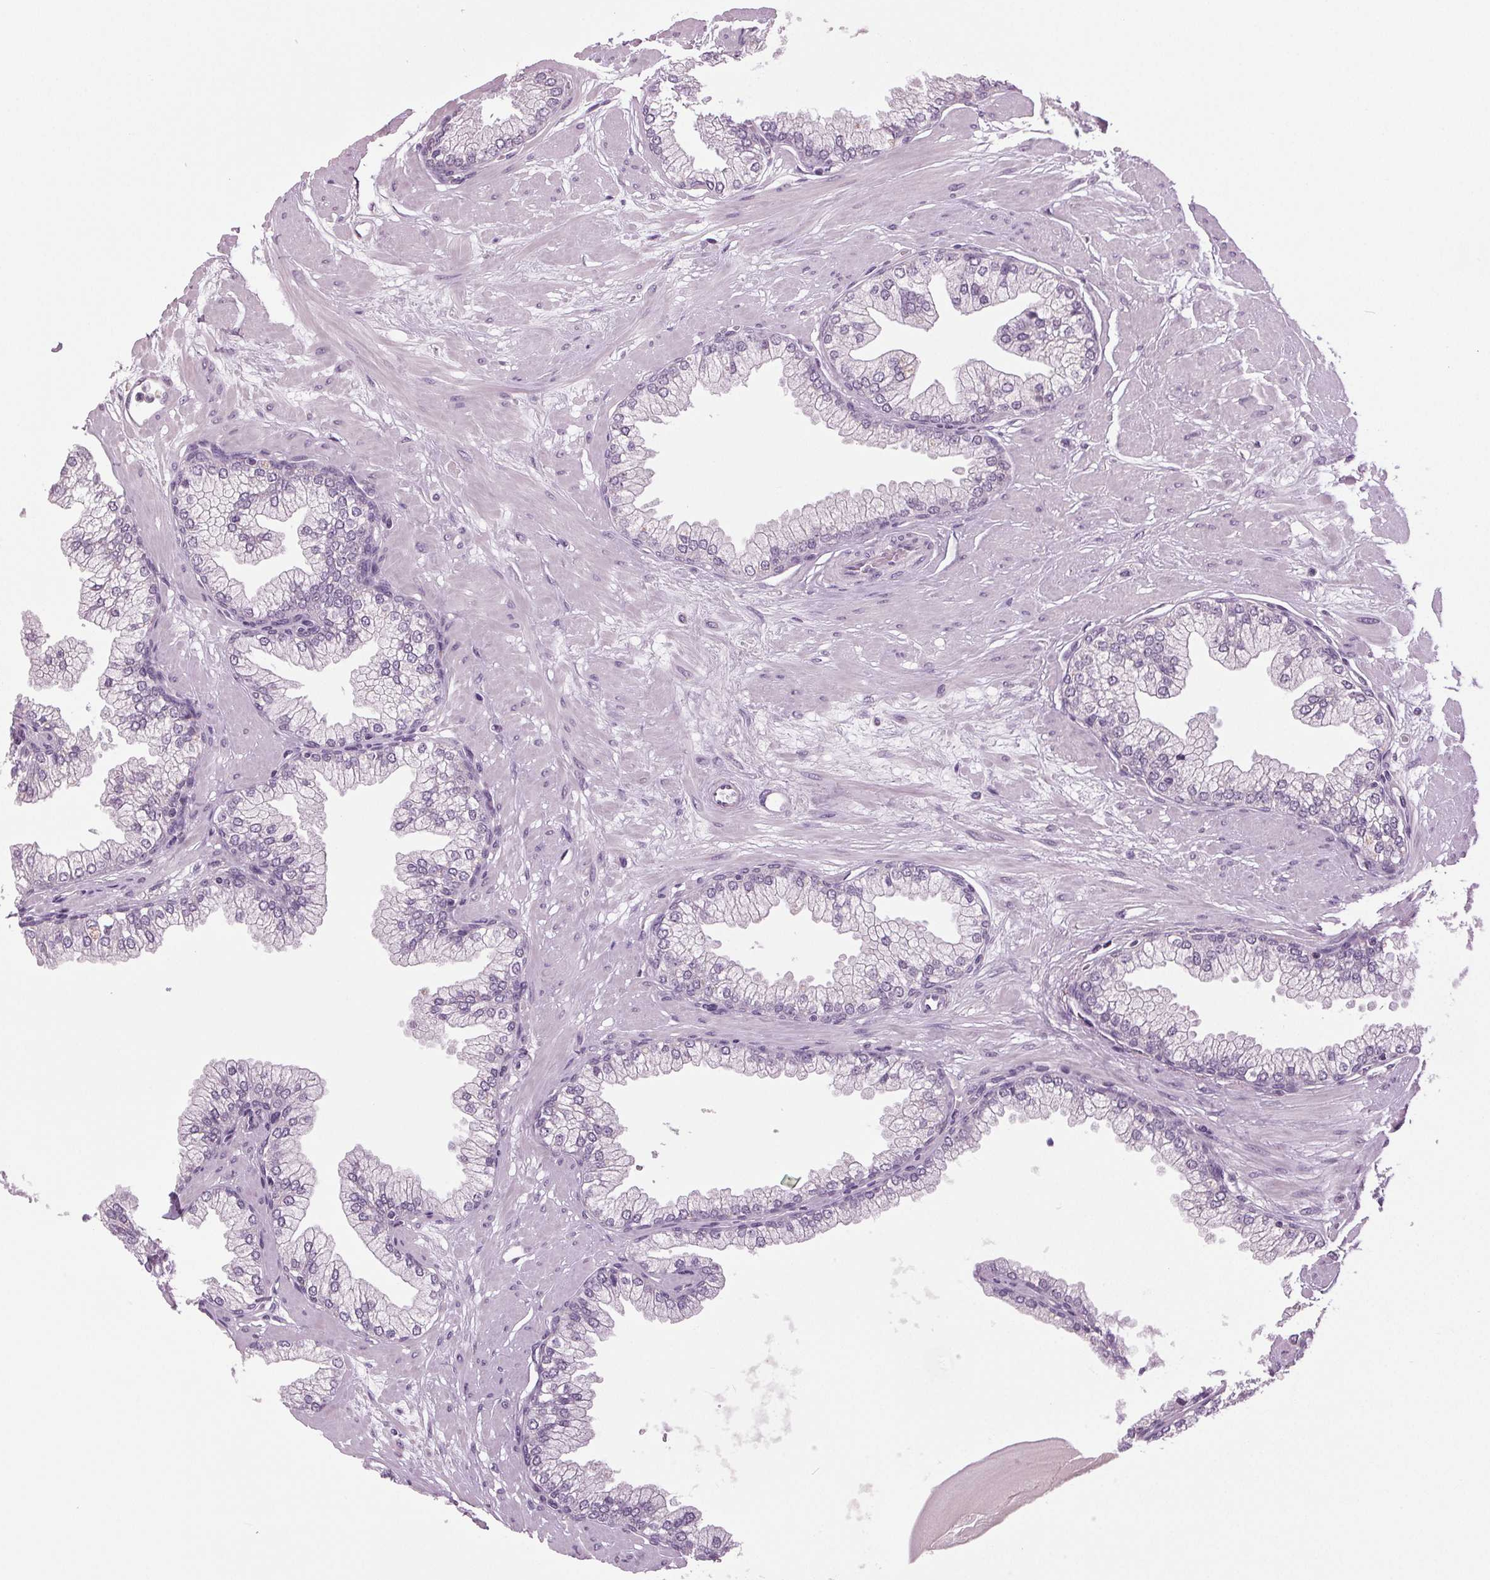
{"staining": {"intensity": "negative", "quantity": "none", "location": "none"}, "tissue": "prostate", "cell_type": "Glandular cells", "image_type": "normal", "snomed": [{"axis": "morphology", "description": "Normal tissue, NOS"}, {"axis": "topography", "description": "Prostate"}, {"axis": "topography", "description": "Peripheral nerve tissue"}], "caption": "Glandular cells are negative for protein expression in benign human prostate. (Immunohistochemistry, brightfield microscopy, high magnification).", "gene": "DNAH12", "patient": {"sex": "male", "age": 61}}